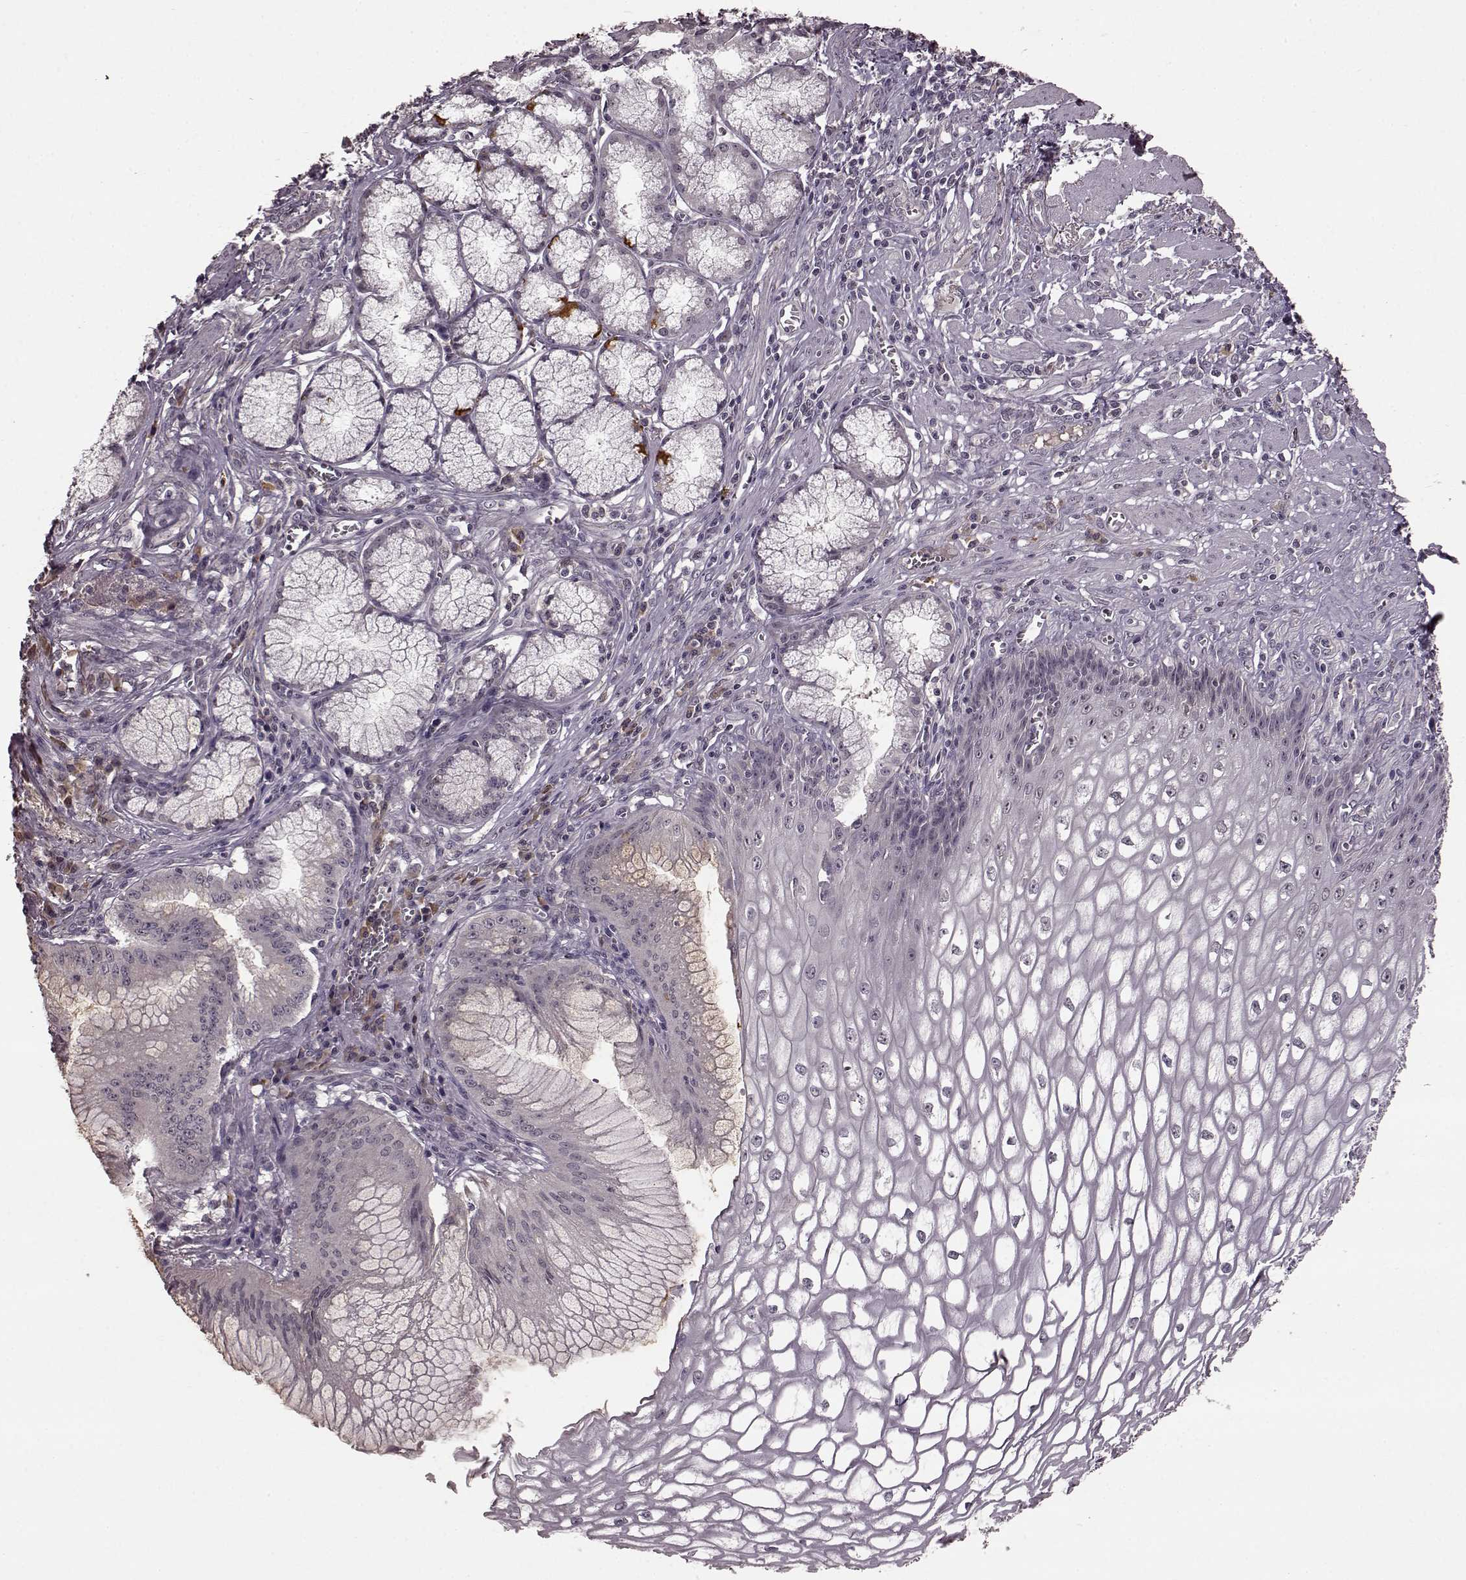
{"staining": {"intensity": "negative", "quantity": "none", "location": "none"}, "tissue": "esophagus", "cell_type": "Squamous epithelial cells", "image_type": "normal", "snomed": [{"axis": "morphology", "description": "Normal tissue, NOS"}, {"axis": "topography", "description": "Esophagus"}], "caption": "Squamous epithelial cells show no significant protein expression in benign esophagus. (Stains: DAB (3,3'-diaminobenzidine) IHC with hematoxylin counter stain, Microscopy: brightfield microscopy at high magnification).", "gene": "NRL", "patient": {"sex": "male", "age": 58}}